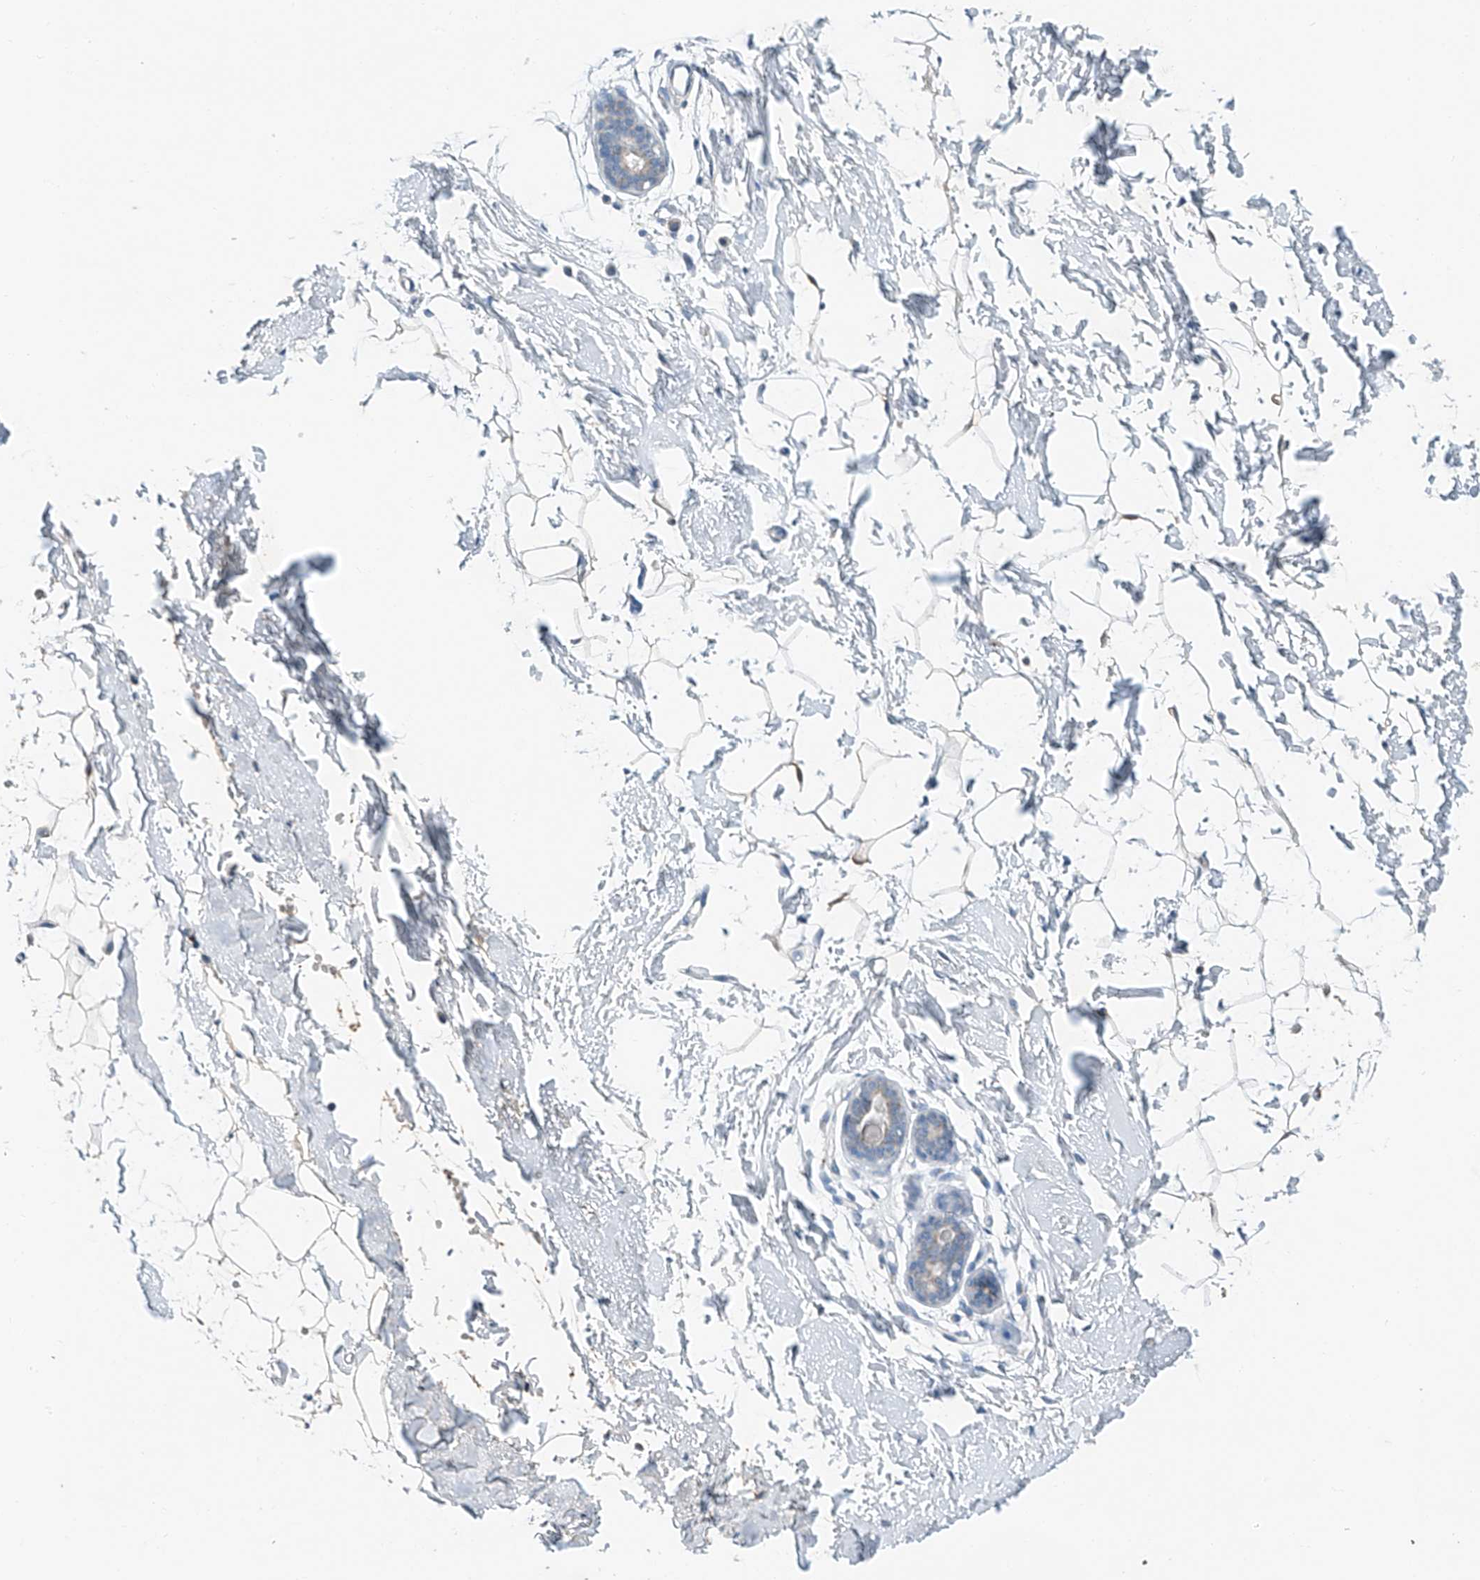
{"staining": {"intensity": "negative", "quantity": "none", "location": "none"}, "tissue": "adipose tissue", "cell_type": "Adipocytes", "image_type": "normal", "snomed": [{"axis": "morphology", "description": "Normal tissue, NOS"}, {"axis": "topography", "description": "Breast"}], "caption": "Protein analysis of benign adipose tissue shows no significant positivity in adipocytes.", "gene": "MDGA1", "patient": {"sex": "female", "age": 23}}